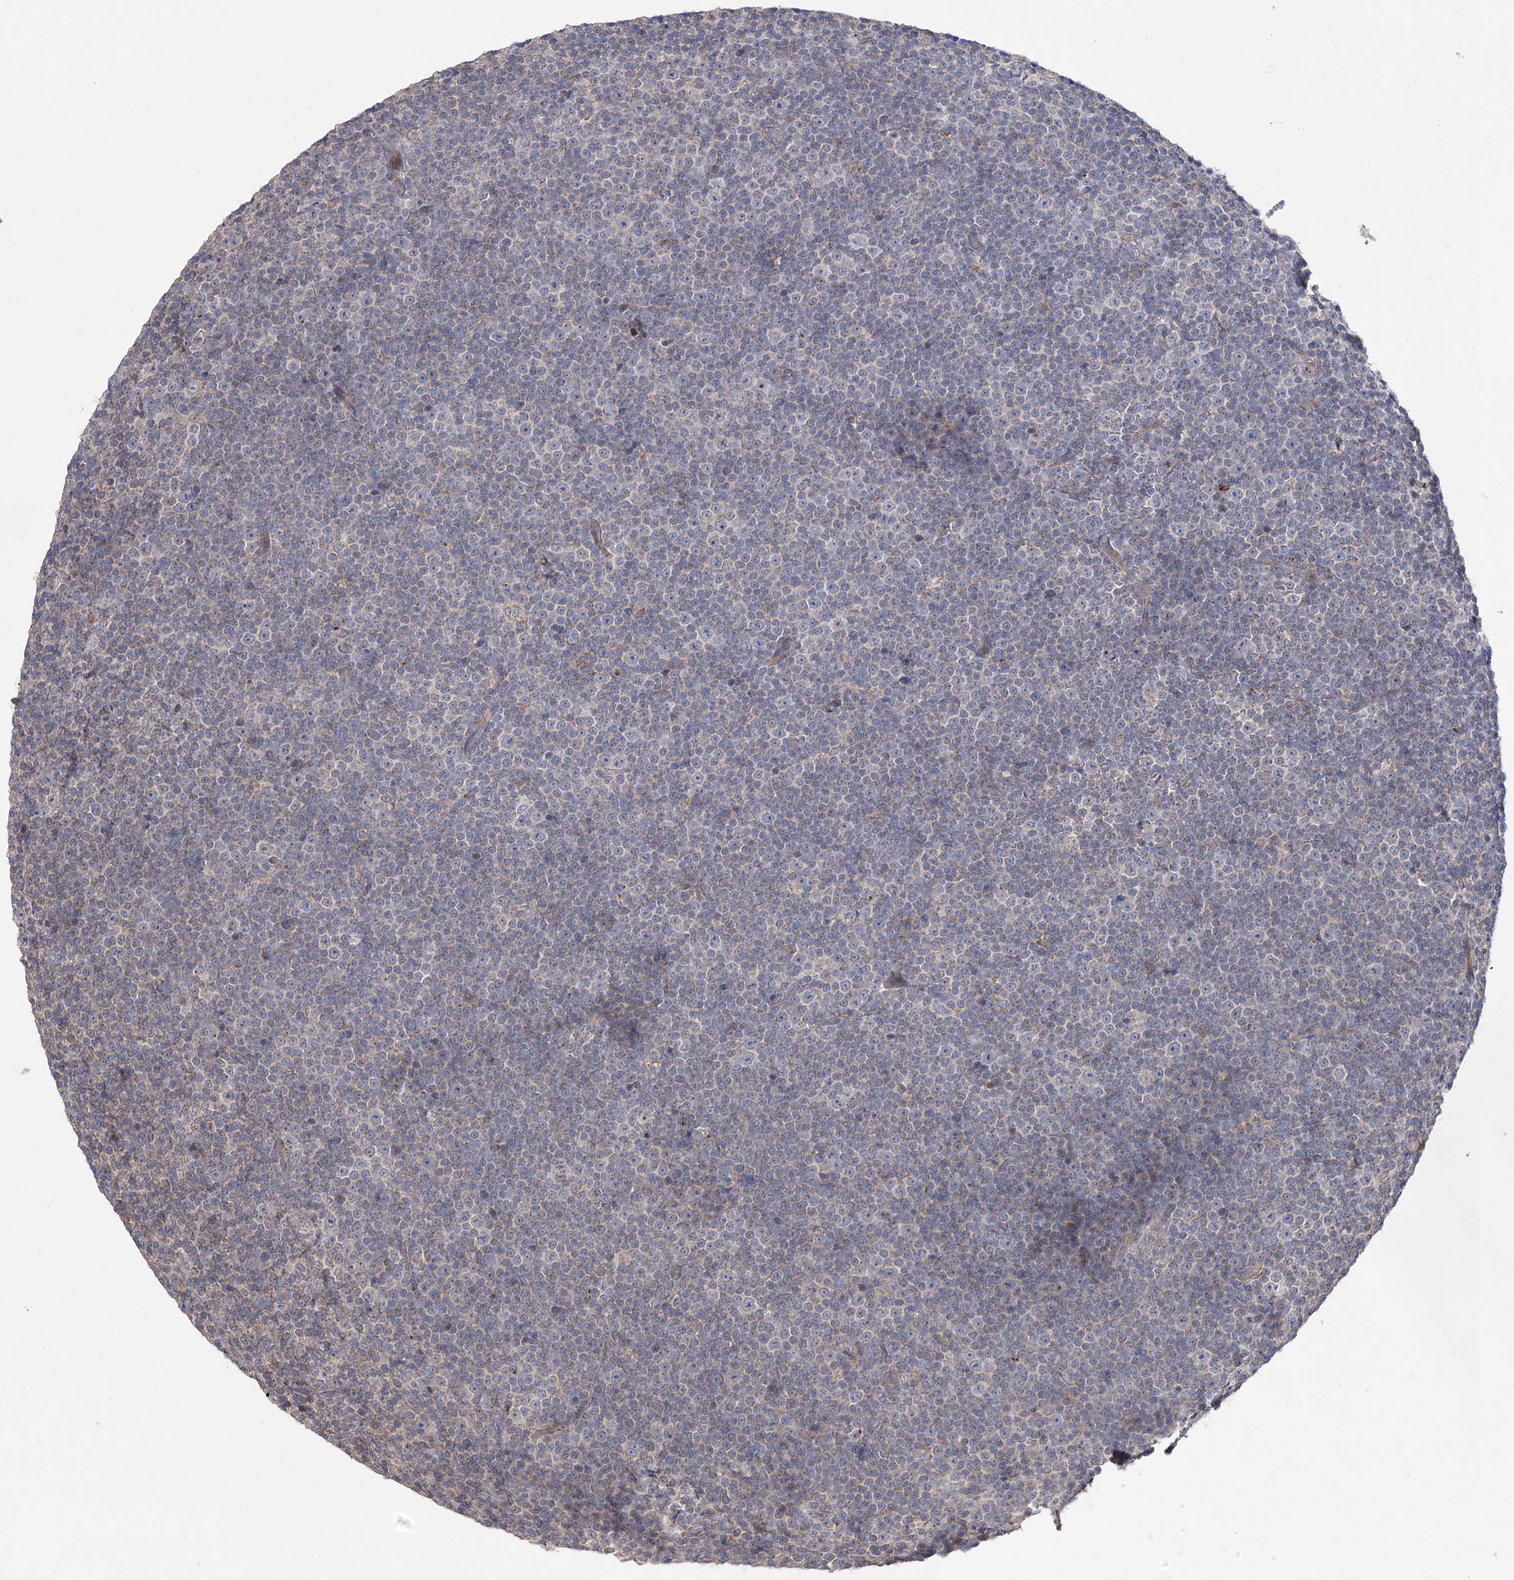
{"staining": {"intensity": "negative", "quantity": "none", "location": "none"}, "tissue": "lymphoma", "cell_type": "Tumor cells", "image_type": "cancer", "snomed": [{"axis": "morphology", "description": "Malignant lymphoma, non-Hodgkin's type, Low grade"}, {"axis": "topography", "description": "Lymph node"}], "caption": "High power microscopy image of an immunohistochemistry image of lymphoma, revealing no significant expression in tumor cells.", "gene": "AURKC", "patient": {"sex": "female", "age": 67}}